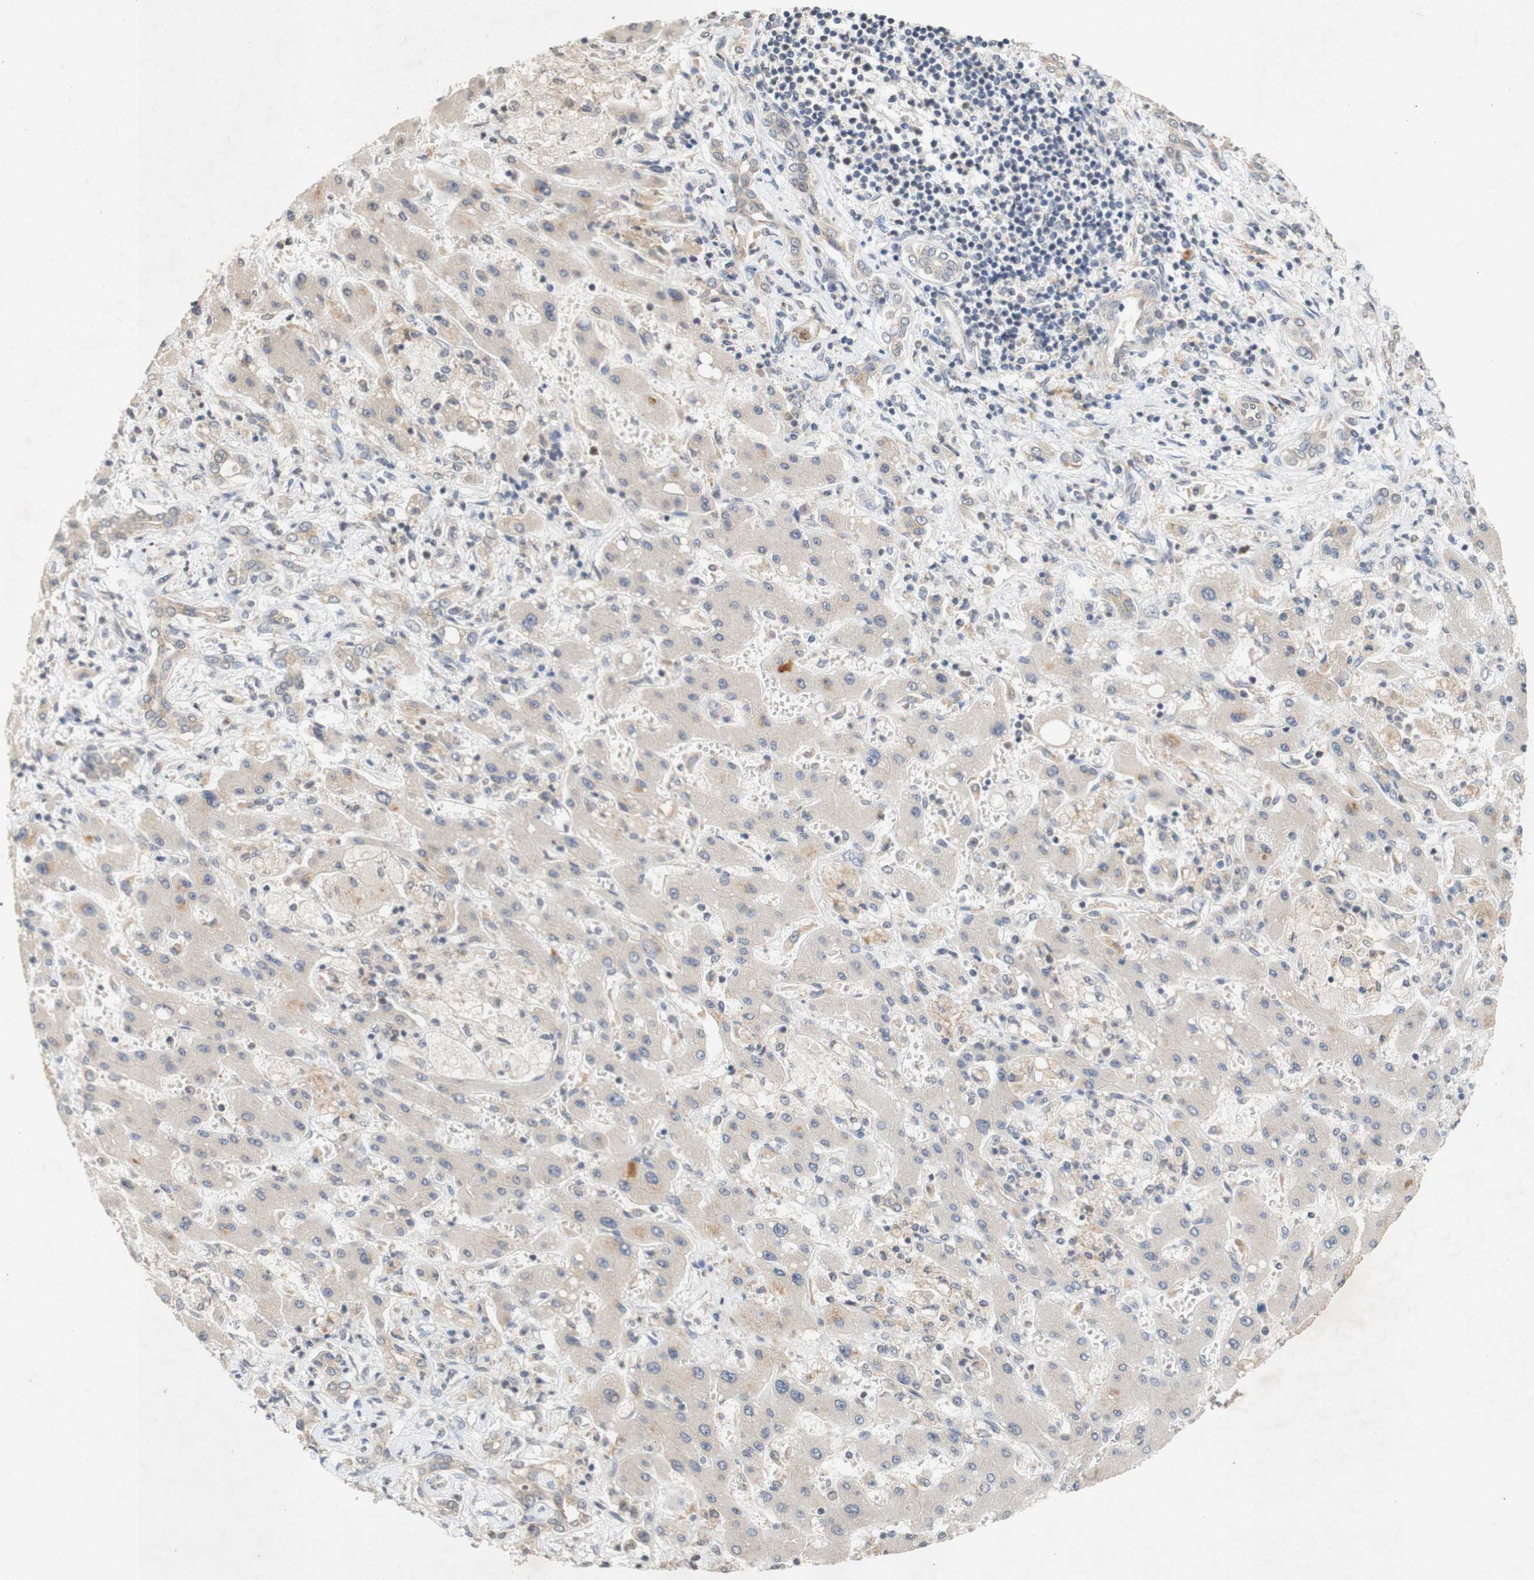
{"staining": {"intensity": "weak", "quantity": ">75%", "location": "cytoplasmic/membranous"}, "tissue": "liver cancer", "cell_type": "Tumor cells", "image_type": "cancer", "snomed": [{"axis": "morphology", "description": "Cholangiocarcinoma"}, {"axis": "topography", "description": "Liver"}], "caption": "DAB immunohistochemical staining of human liver cholangiocarcinoma demonstrates weak cytoplasmic/membranous protein expression in approximately >75% of tumor cells.", "gene": "PIN1", "patient": {"sex": "male", "age": 50}}